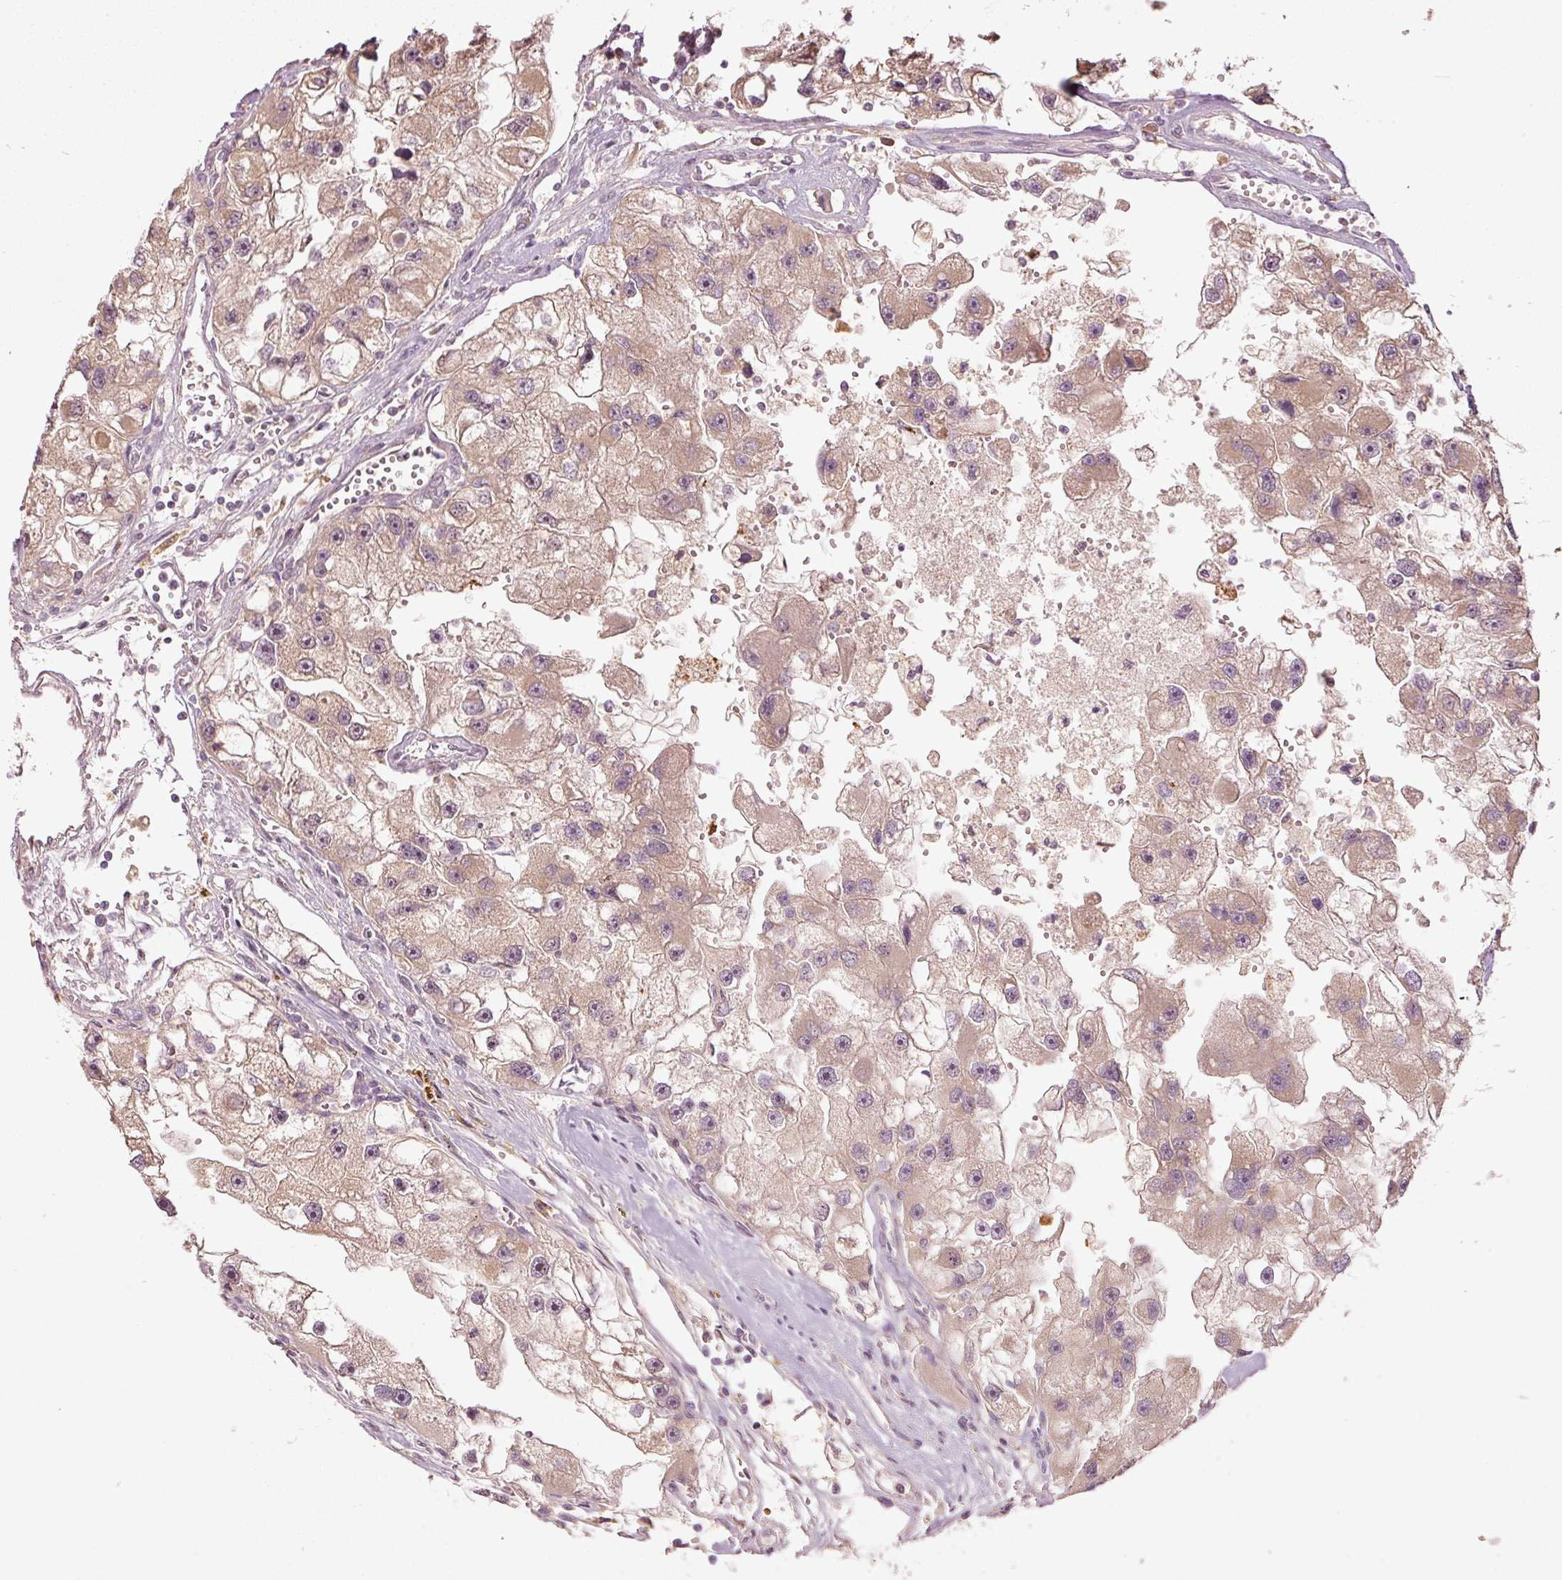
{"staining": {"intensity": "moderate", "quantity": "25%-75%", "location": "cytoplasmic/membranous"}, "tissue": "renal cancer", "cell_type": "Tumor cells", "image_type": "cancer", "snomed": [{"axis": "morphology", "description": "Adenocarcinoma, NOS"}, {"axis": "topography", "description": "Kidney"}], "caption": "High-power microscopy captured an immunohistochemistry photomicrograph of renal cancer (adenocarcinoma), revealing moderate cytoplasmic/membranous expression in approximately 25%-75% of tumor cells.", "gene": "MAP10", "patient": {"sex": "male", "age": 63}}